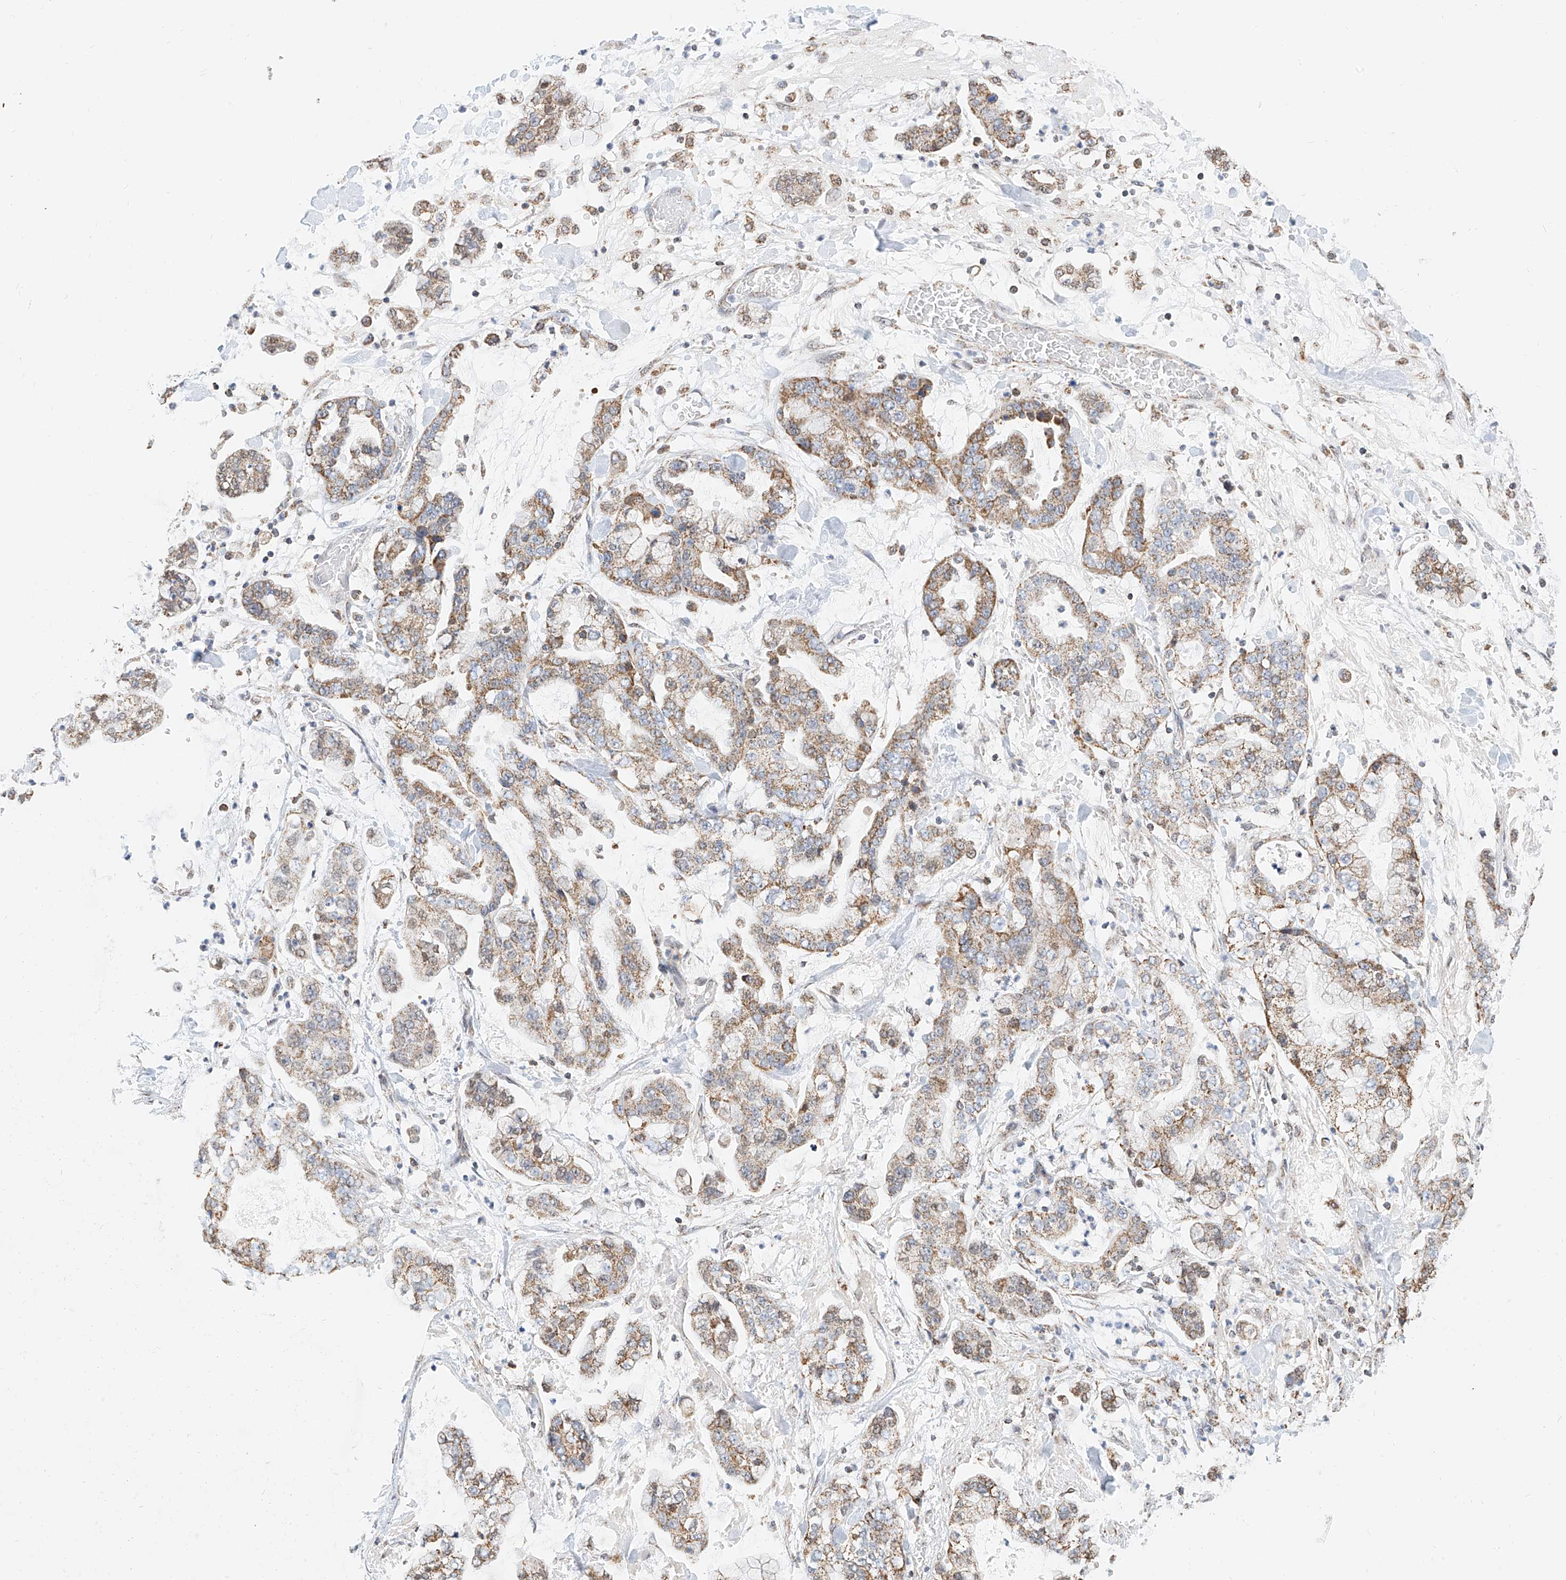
{"staining": {"intensity": "moderate", "quantity": ">75%", "location": "cytoplasmic/membranous"}, "tissue": "stomach cancer", "cell_type": "Tumor cells", "image_type": "cancer", "snomed": [{"axis": "morphology", "description": "Normal tissue, NOS"}, {"axis": "morphology", "description": "Adenocarcinoma, NOS"}, {"axis": "topography", "description": "Stomach, upper"}, {"axis": "topography", "description": "Stomach"}], "caption": "The immunohistochemical stain highlights moderate cytoplasmic/membranous expression in tumor cells of stomach cancer tissue. The staining was performed using DAB (3,3'-diaminobenzidine) to visualize the protein expression in brown, while the nuclei were stained in blue with hematoxylin (Magnification: 20x).", "gene": "NALCN", "patient": {"sex": "male", "age": 76}}